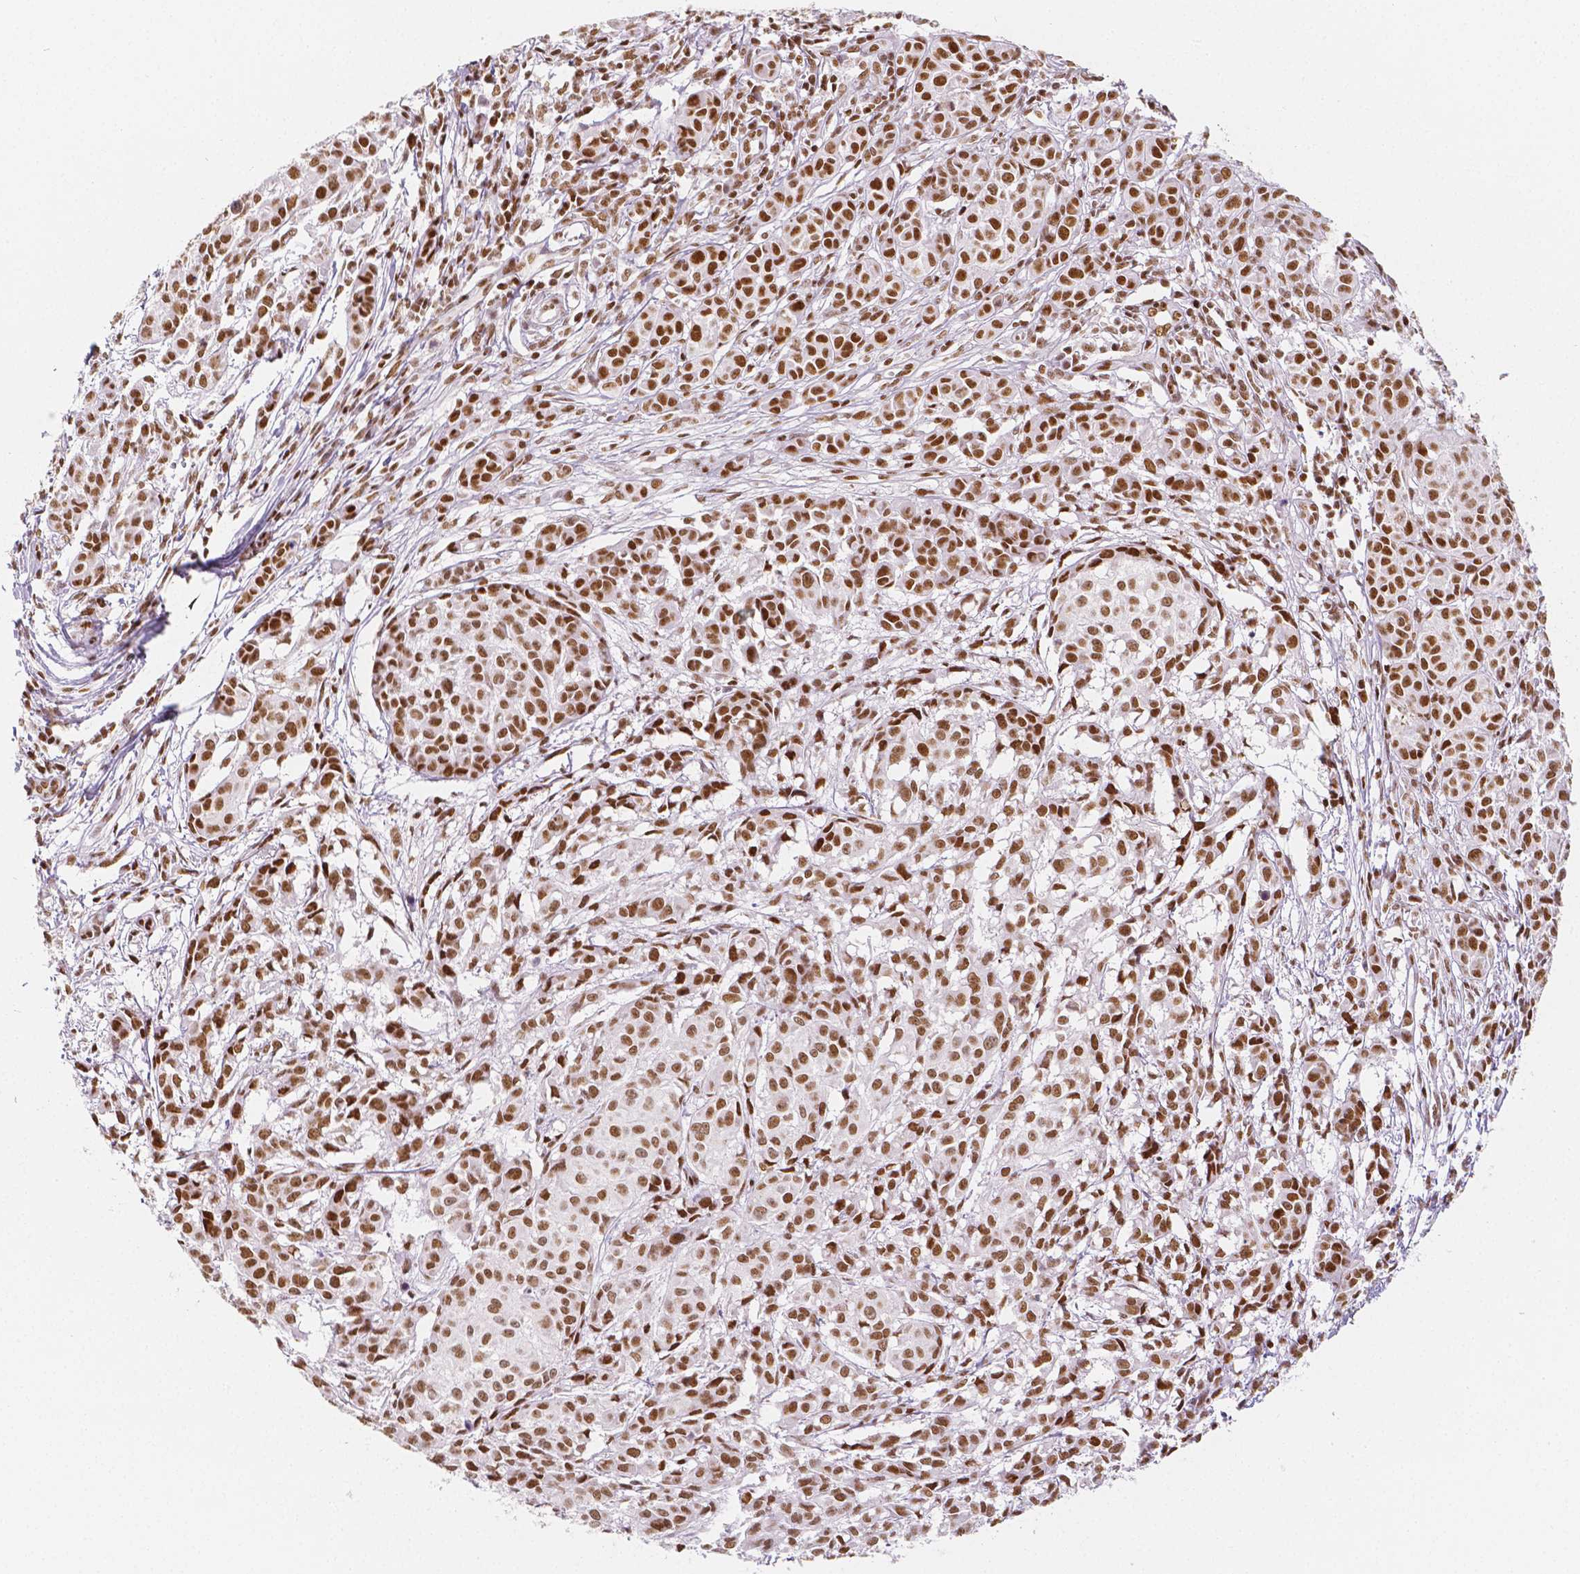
{"staining": {"intensity": "strong", "quantity": ">75%", "location": "nuclear"}, "tissue": "melanoma", "cell_type": "Tumor cells", "image_type": "cancer", "snomed": [{"axis": "morphology", "description": "Malignant melanoma, NOS"}, {"axis": "topography", "description": "Skin"}], "caption": "The histopathology image displays immunohistochemical staining of malignant melanoma. There is strong nuclear positivity is present in approximately >75% of tumor cells.", "gene": "HDAC1", "patient": {"sex": "male", "age": 48}}